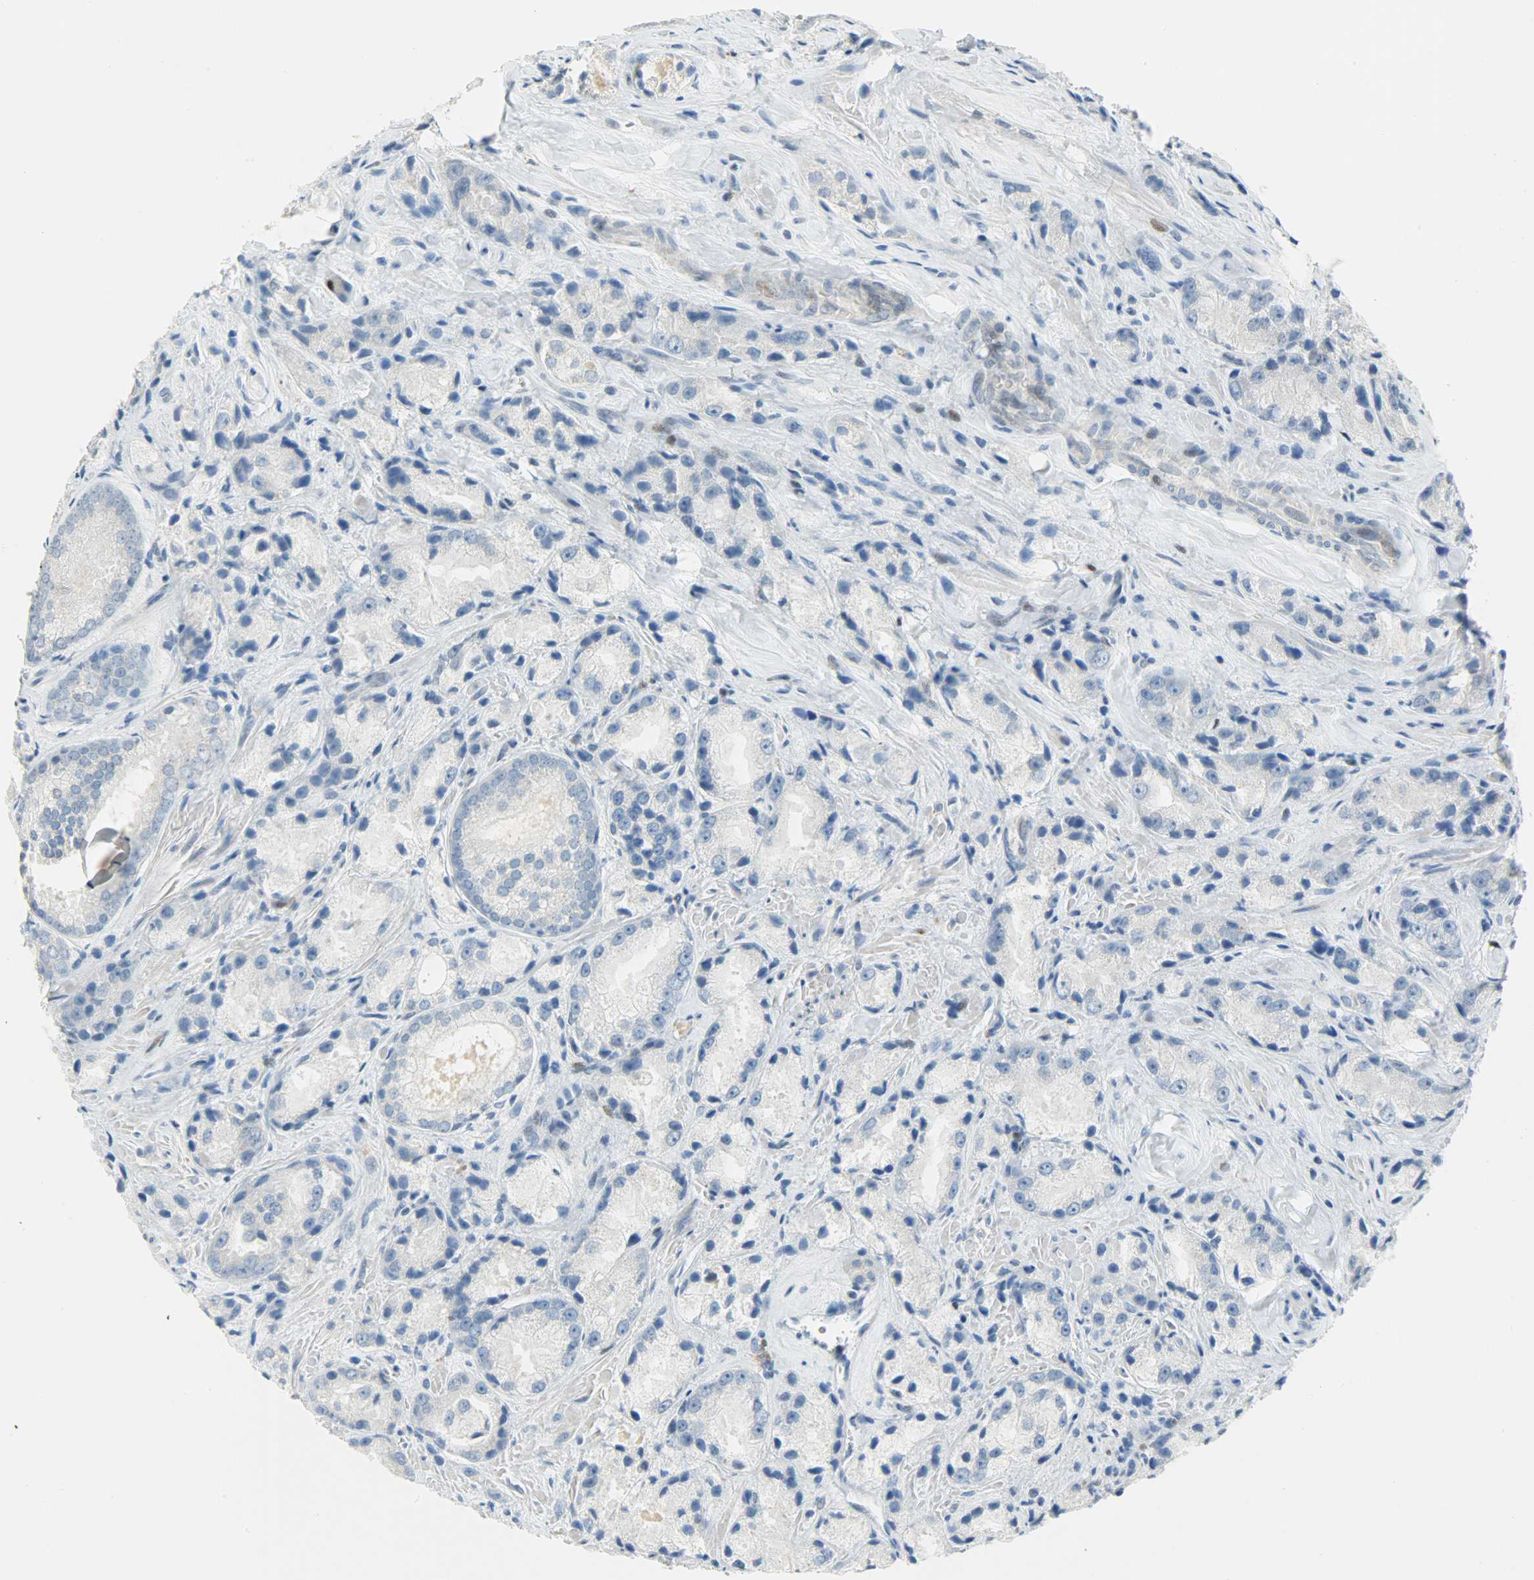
{"staining": {"intensity": "negative", "quantity": "none", "location": "none"}, "tissue": "prostate cancer", "cell_type": "Tumor cells", "image_type": "cancer", "snomed": [{"axis": "morphology", "description": "Adenocarcinoma, Low grade"}, {"axis": "topography", "description": "Prostate"}], "caption": "DAB (3,3'-diaminobenzidine) immunohistochemical staining of prostate low-grade adenocarcinoma demonstrates no significant staining in tumor cells.", "gene": "JUNB", "patient": {"sex": "male", "age": 64}}